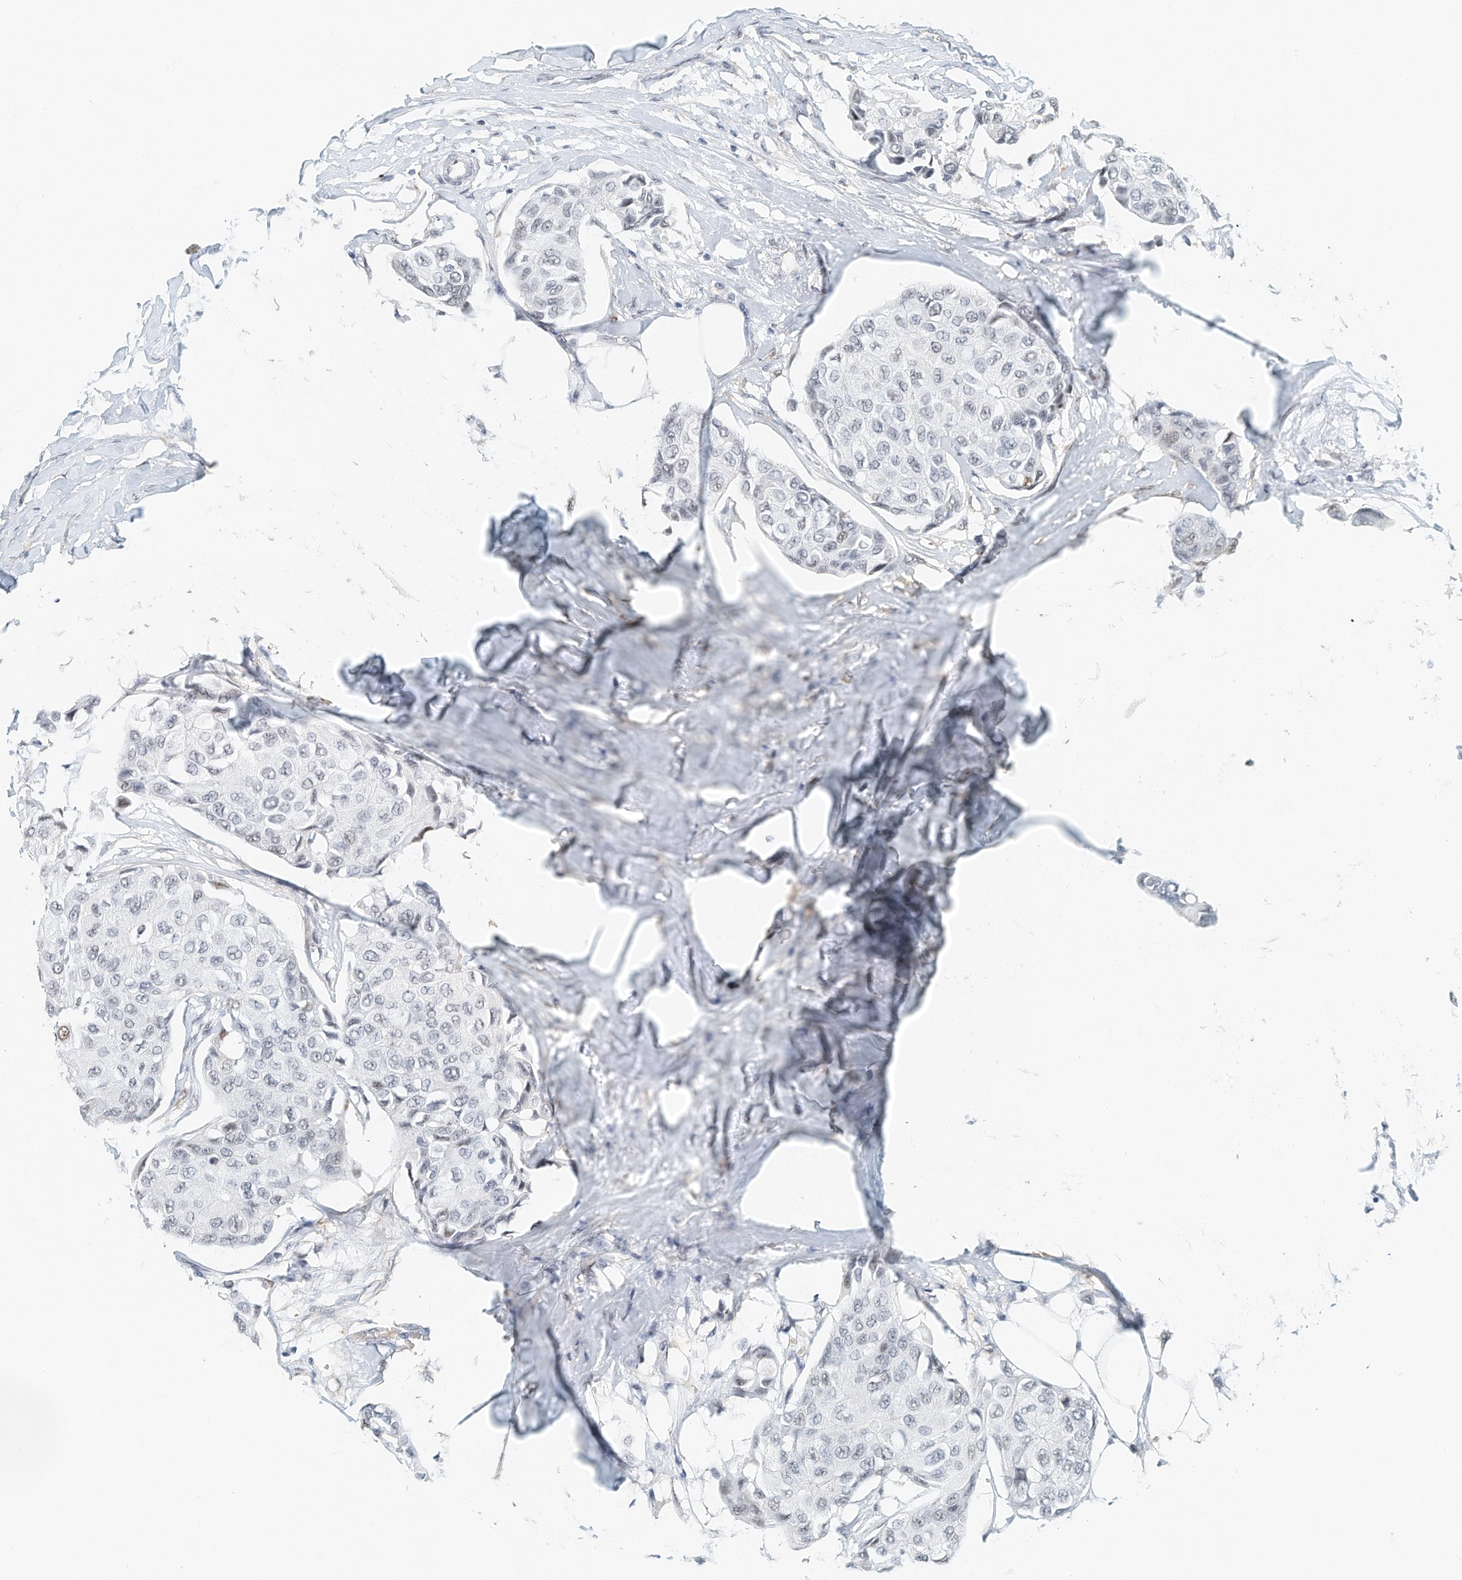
{"staining": {"intensity": "negative", "quantity": "none", "location": "none"}, "tissue": "breast cancer", "cell_type": "Tumor cells", "image_type": "cancer", "snomed": [{"axis": "morphology", "description": "Duct carcinoma"}, {"axis": "topography", "description": "Breast"}], "caption": "DAB (3,3'-diaminobenzidine) immunohistochemical staining of human breast cancer exhibits no significant positivity in tumor cells.", "gene": "ARHGAP28", "patient": {"sex": "female", "age": 80}}